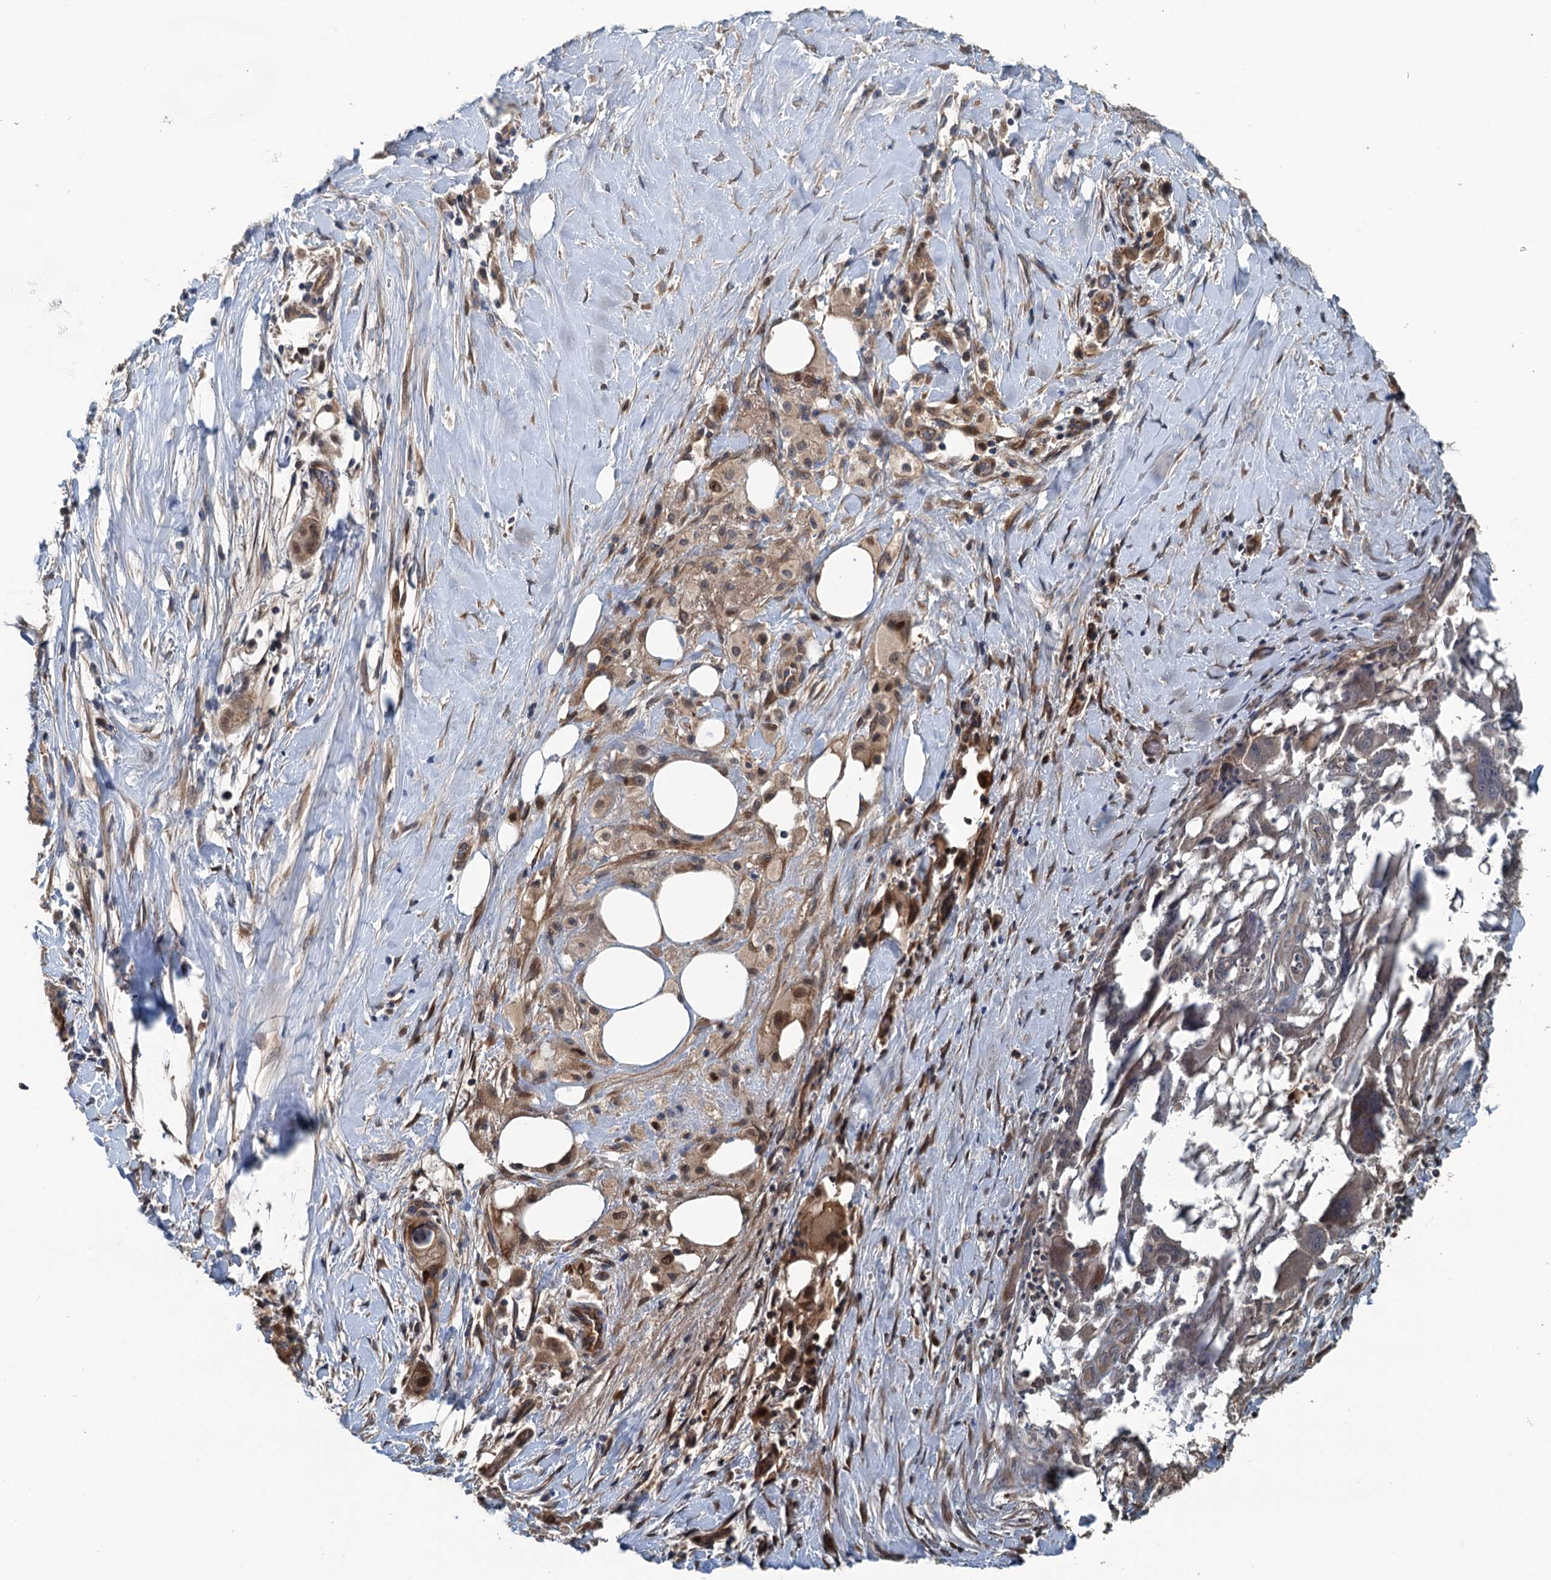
{"staining": {"intensity": "weak", "quantity": ">75%", "location": "cytoplasmic/membranous"}, "tissue": "pancreatic cancer", "cell_type": "Tumor cells", "image_type": "cancer", "snomed": [{"axis": "morphology", "description": "Adenocarcinoma, NOS"}, {"axis": "topography", "description": "Pancreas"}], "caption": "A low amount of weak cytoplasmic/membranous expression is identified in approximately >75% of tumor cells in pancreatic adenocarcinoma tissue.", "gene": "TEDC1", "patient": {"sex": "male", "age": 58}}